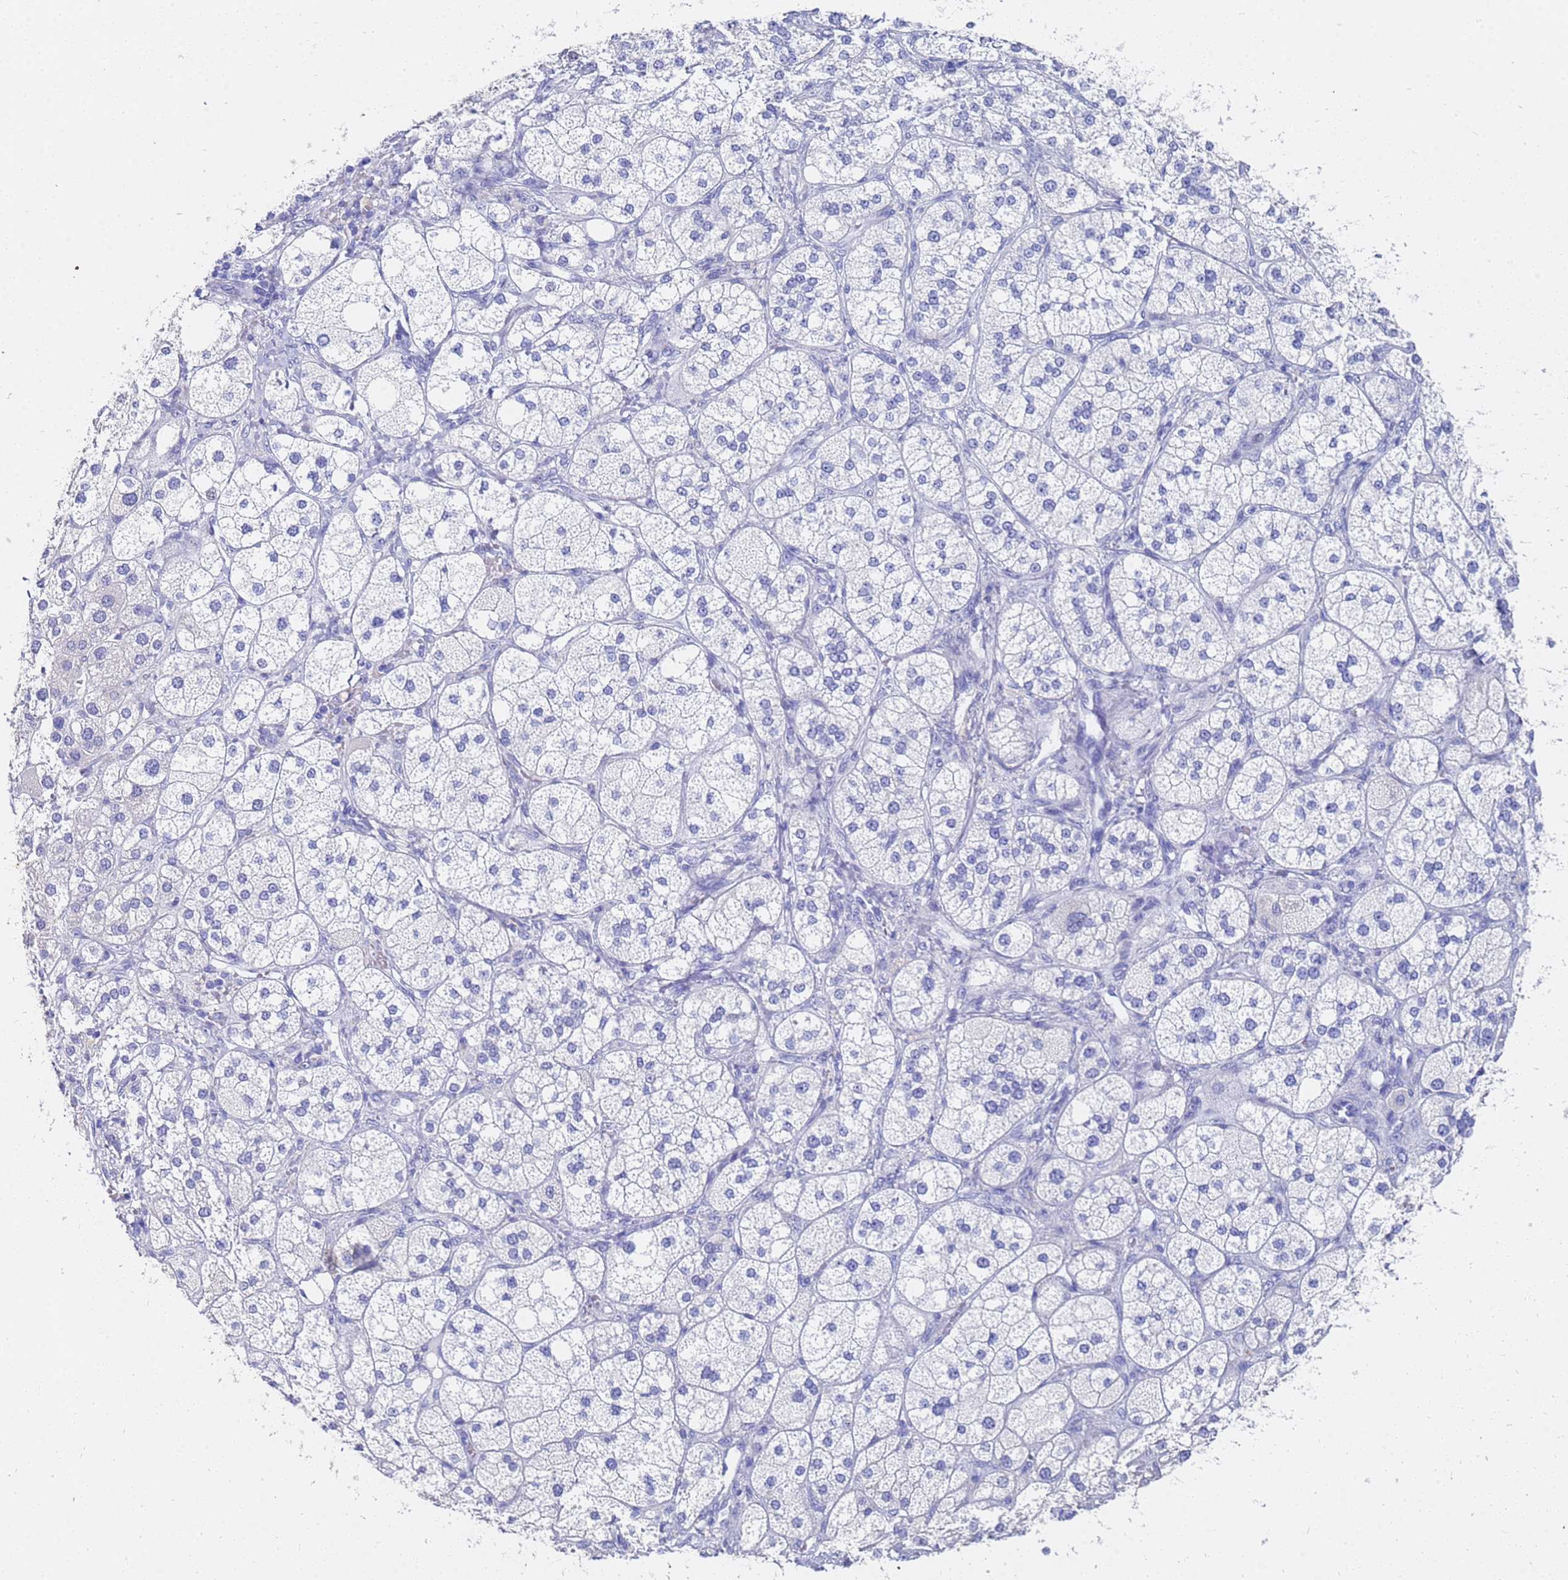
{"staining": {"intensity": "negative", "quantity": "none", "location": "none"}, "tissue": "adrenal gland", "cell_type": "Glandular cells", "image_type": "normal", "snomed": [{"axis": "morphology", "description": "Normal tissue, NOS"}, {"axis": "topography", "description": "Adrenal gland"}], "caption": "The photomicrograph exhibits no staining of glandular cells in benign adrenal gland.", "gene": "C2orf72", "patient": {"sex": "male", "age": 61}}